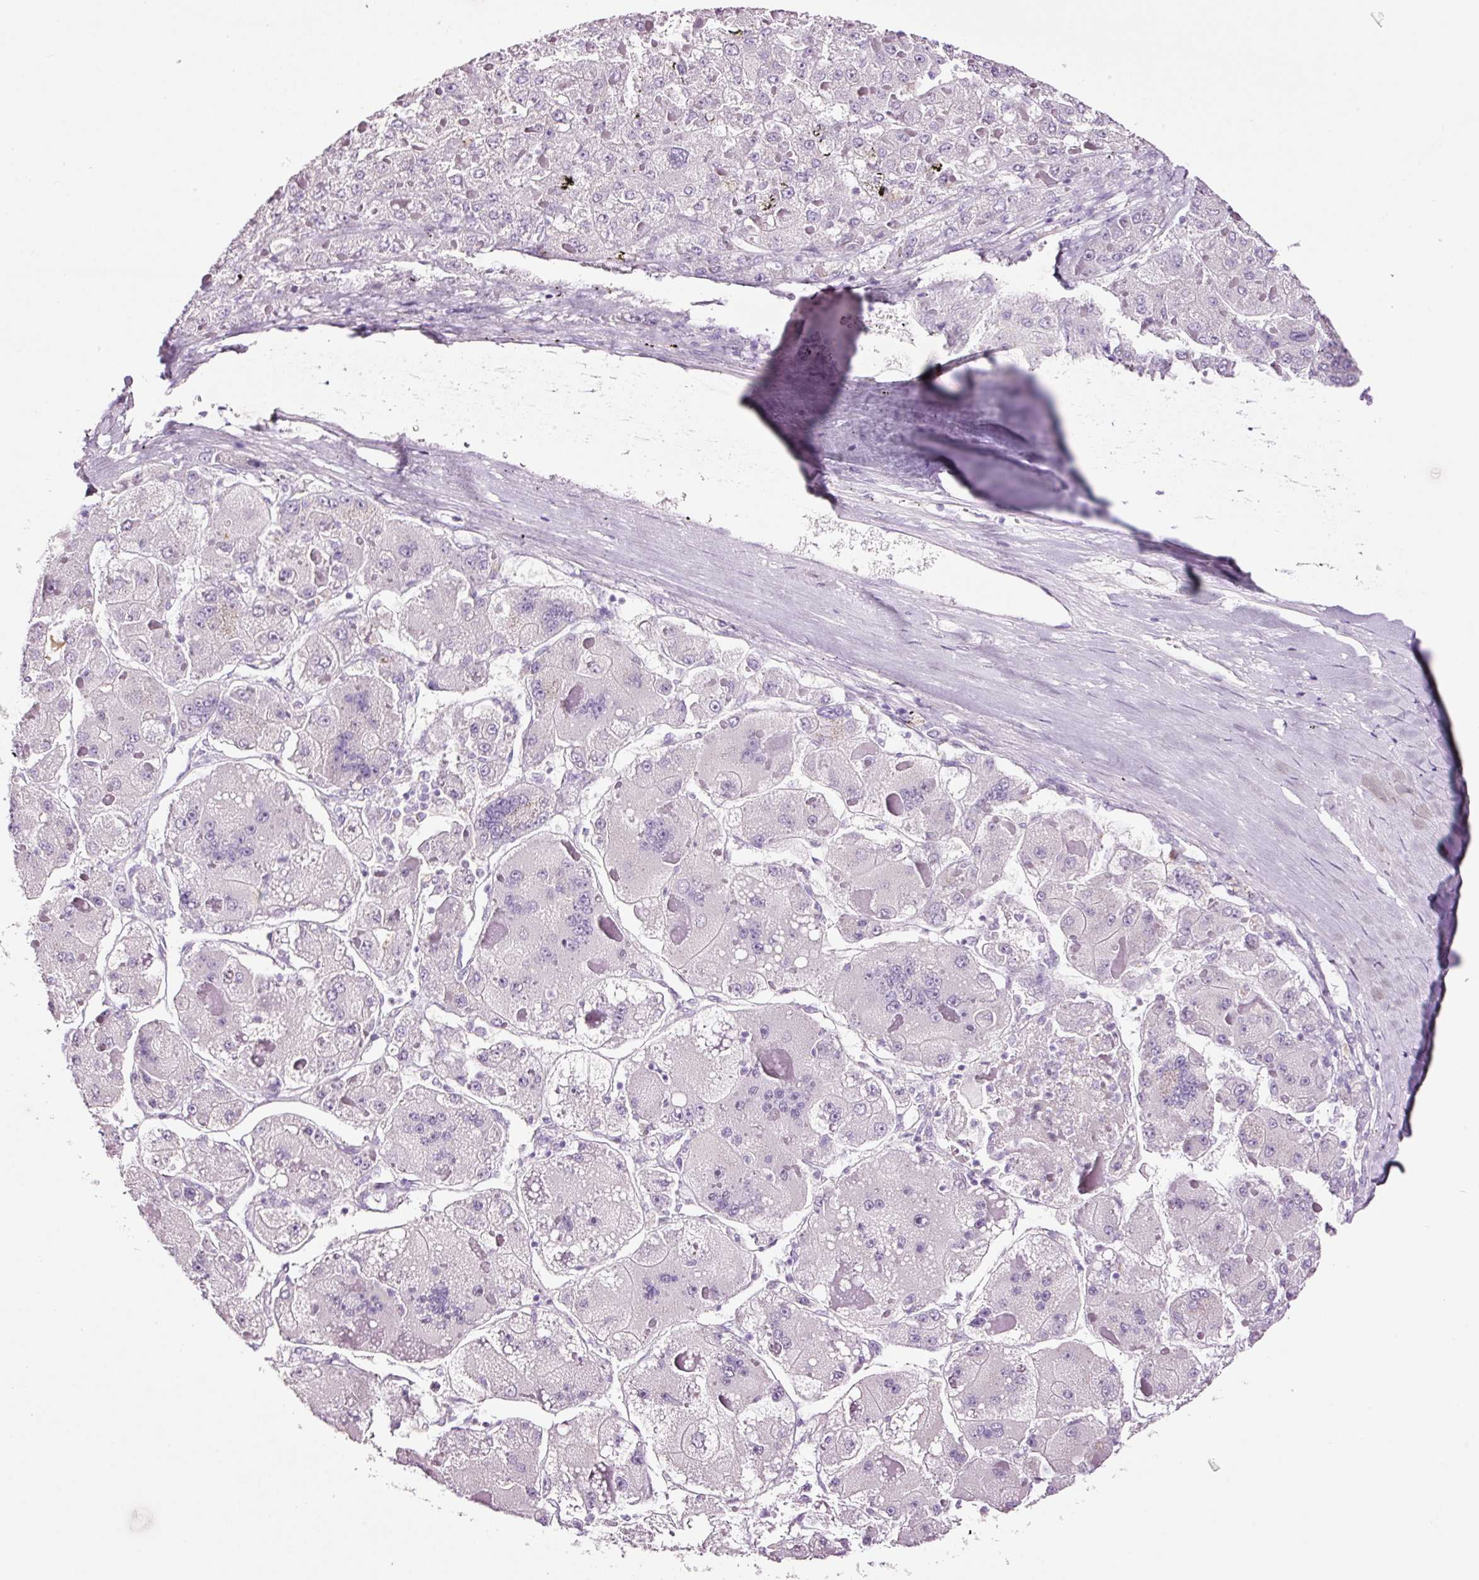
{"staining": {"intensity": "negative", "quantity": "none", "location": "none"}, "tissue": "liver cancer", "cell_type": "Tumor cells", "image_type": "cancer", "snomed": [{"axis": "morphology", "description": "Carcinoma, Hepatocellular, NOS"}, {"axis": "topography", "description": "Liver"}], "caption": "Image shows no significant protein staining in tumor cells of liver hepatocellular carcinoma.", "gene": "RTF2", "patient": {"sex": "female", "age": 73}}